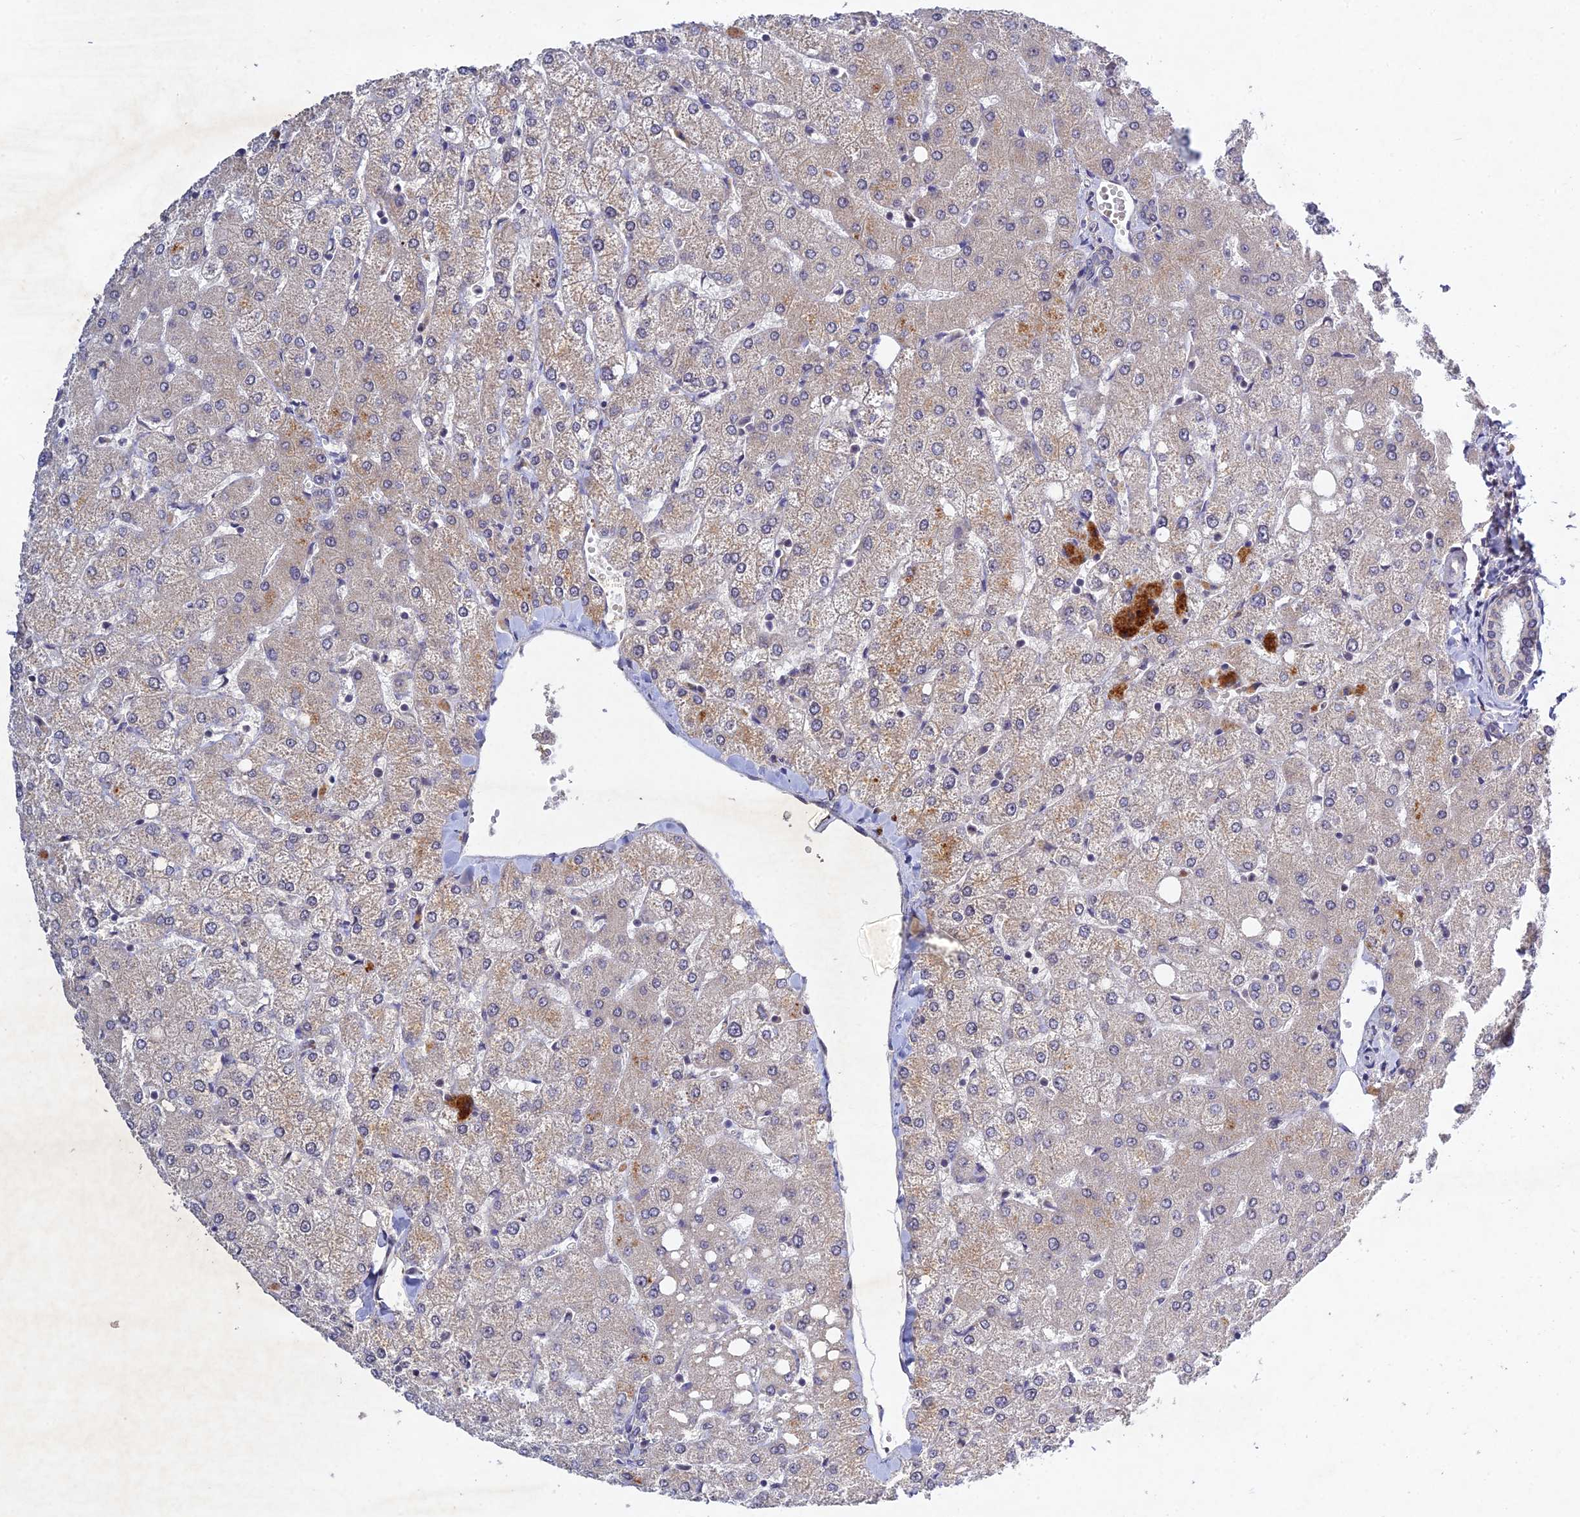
{"staining": {"intensity": "negative", "quantity": "none", "location": "none"}, "tissue": "liver", "cell_type": "Cholangiocytes", "image_type": "normal", "snomed": [{"axis": "morphology", "description": "Normal tissue, NOS"}, {"axis": "topography", "description": "Liver"}], "caption": "High magnification brightfield microscopy of unremarkable liver stained with DAB (brown) and counterstained with hematoxylin (blue): cholangiocytes show no significant positivity.", "gene": "CHST5", "patient": {"sex": "female", "age": 54}}